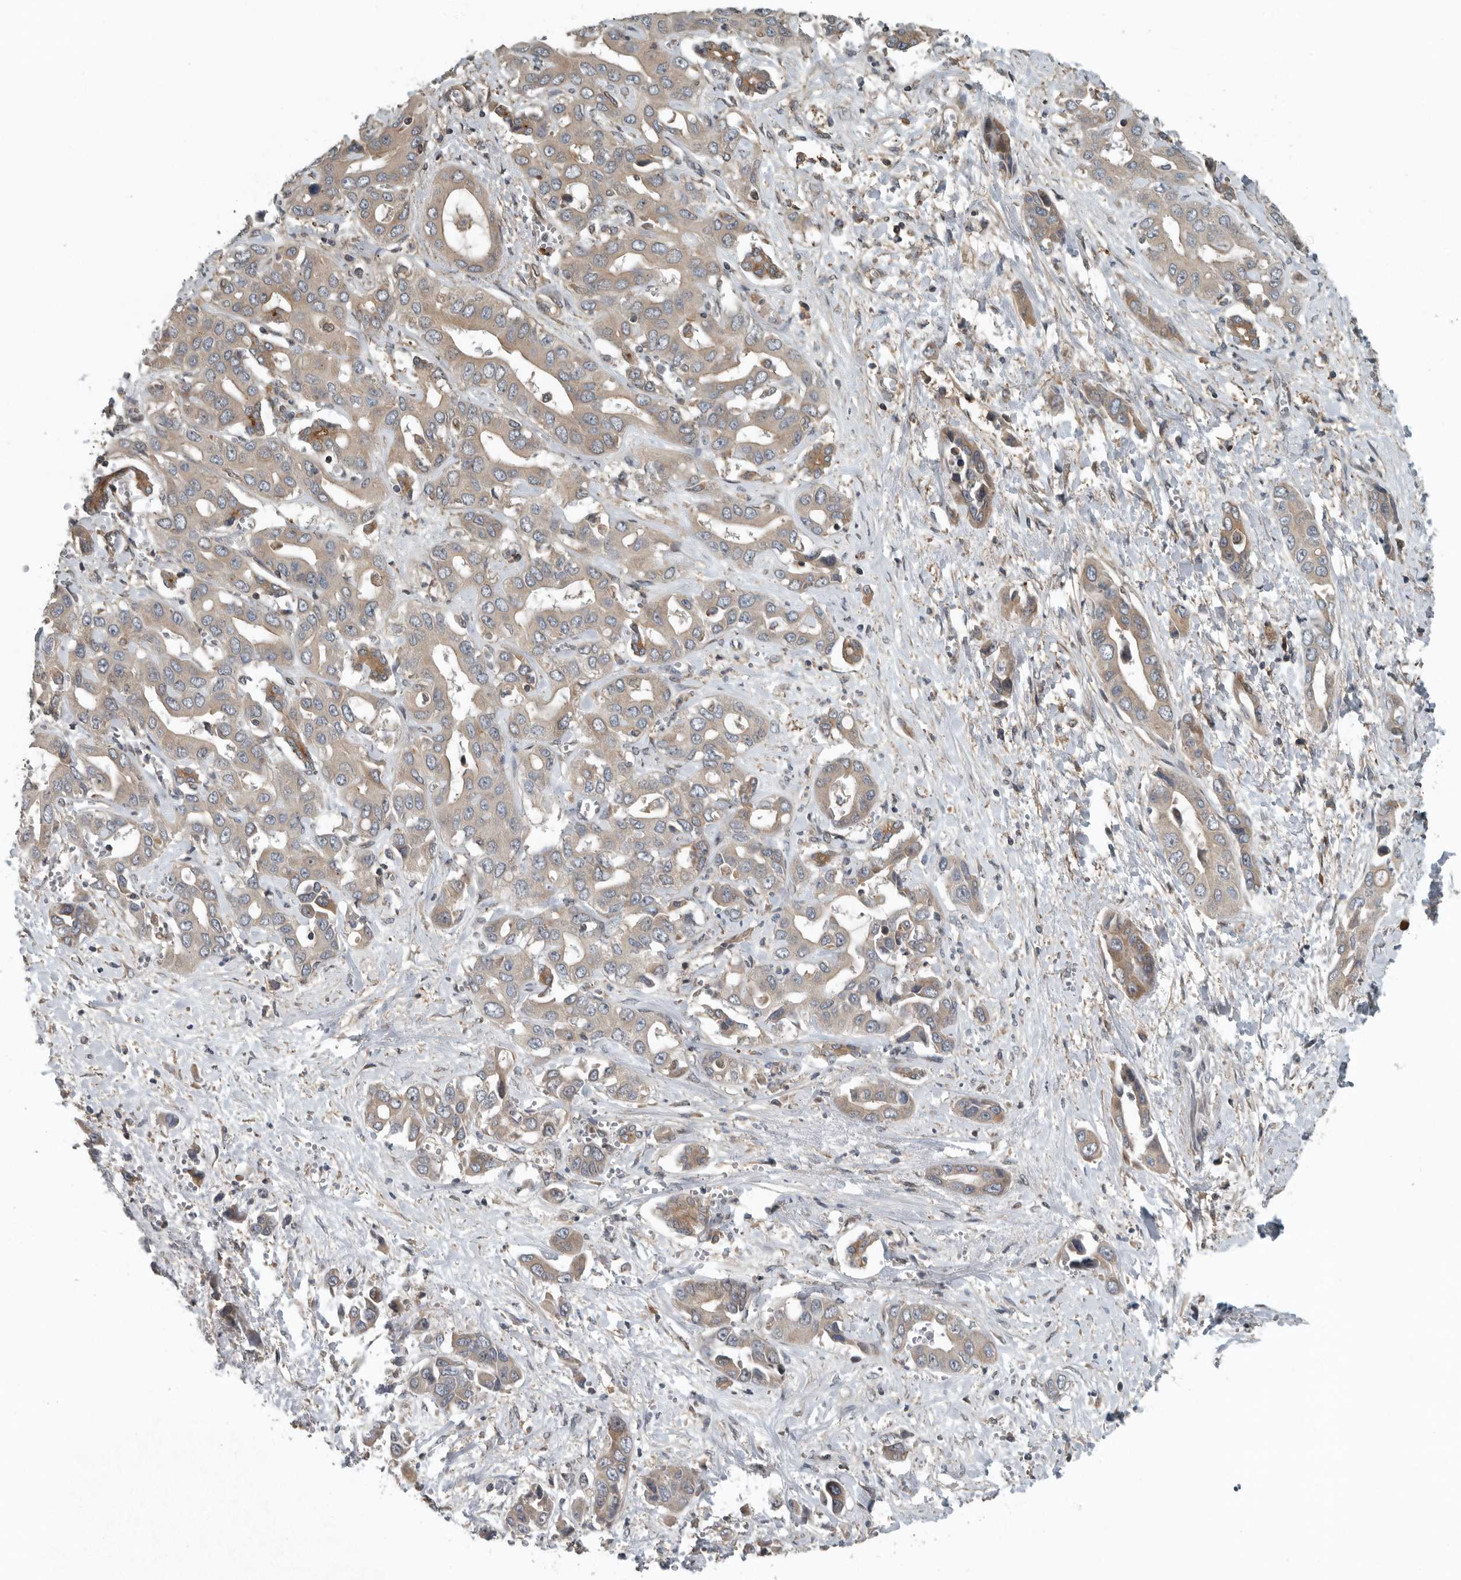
{"staining": {"intensity": "weak", "quantity": "25%-75%", "location": "cytoplasmic/membranous"}, "tissue": "liver cancer", "cell_type": "Tumor cells", "image_type": "cancer", "snomed": [{"axis": "morphology", "description": "Cholangiocarcinoma"}, {"axis": "topography", "description": "Liver"}], "caption": "IHC of human liver cancer (cholangiocarcinoma) shows low levels of weak cytoplasmic/membranous positivity in about 25%-75% of tumor cells.", "gene": "AMFR", "patient": {"sex": "female", "age": 52}}